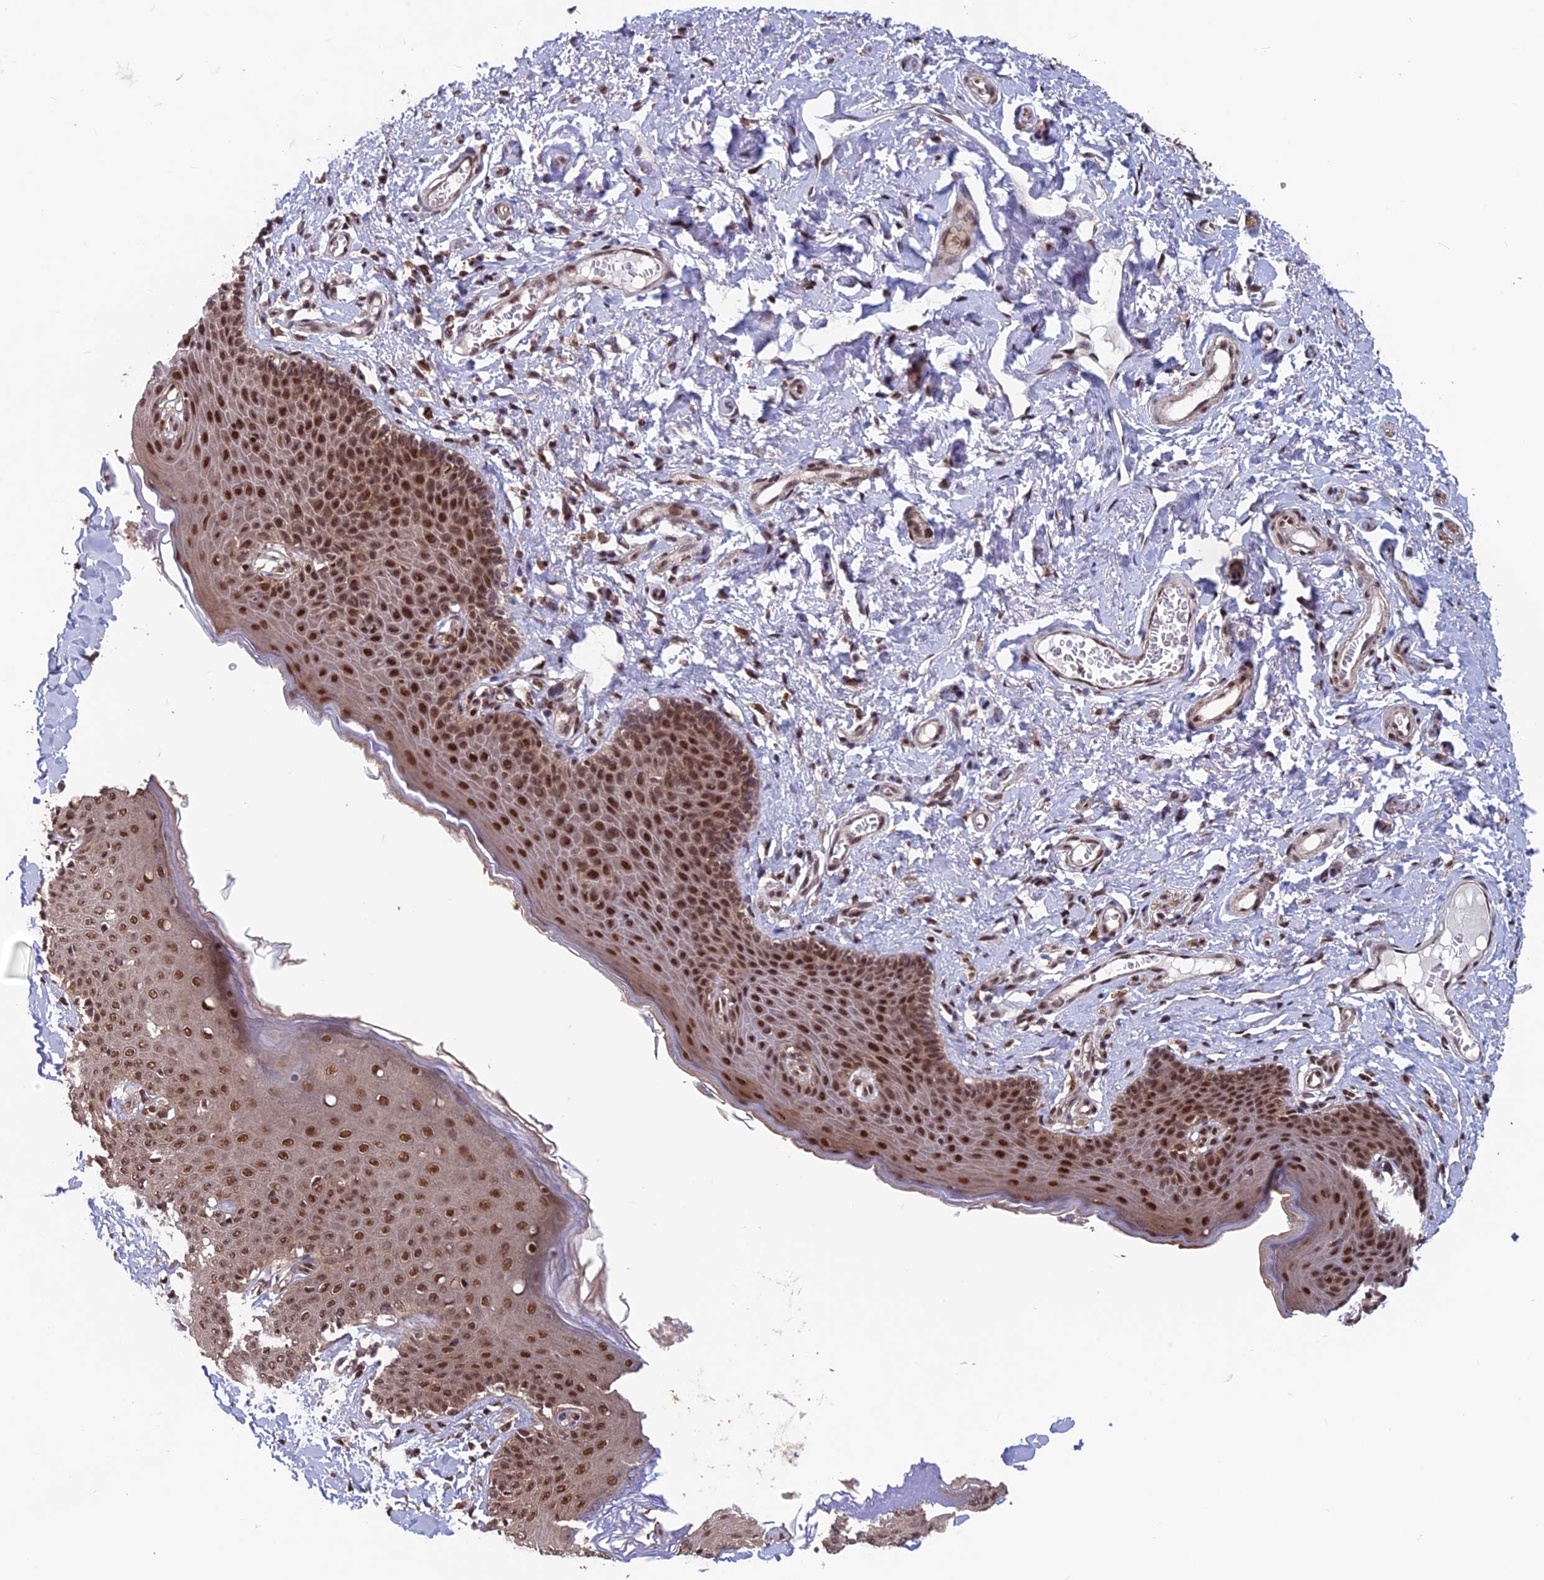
{"staining": {"intensity": "strong", "quantity": ">75%", "location": "nuclear"}, "tissue": "skin", "cell_type": "Epidermal cells", "image_type": "normal", "snomed": [{"axis": "morphology", "description": "Normal tissue, NOS"}, {"axis": "topography", "description": "Vulva"}], "caption": "IHC histopathology image of unremarkable skin stained for a protein (brown), which reveals high levels of strong nuclear expression in about >75% of epidermal cells.", "gene": "FAM53C", "patient": {"sex": "female", "age": 66}}